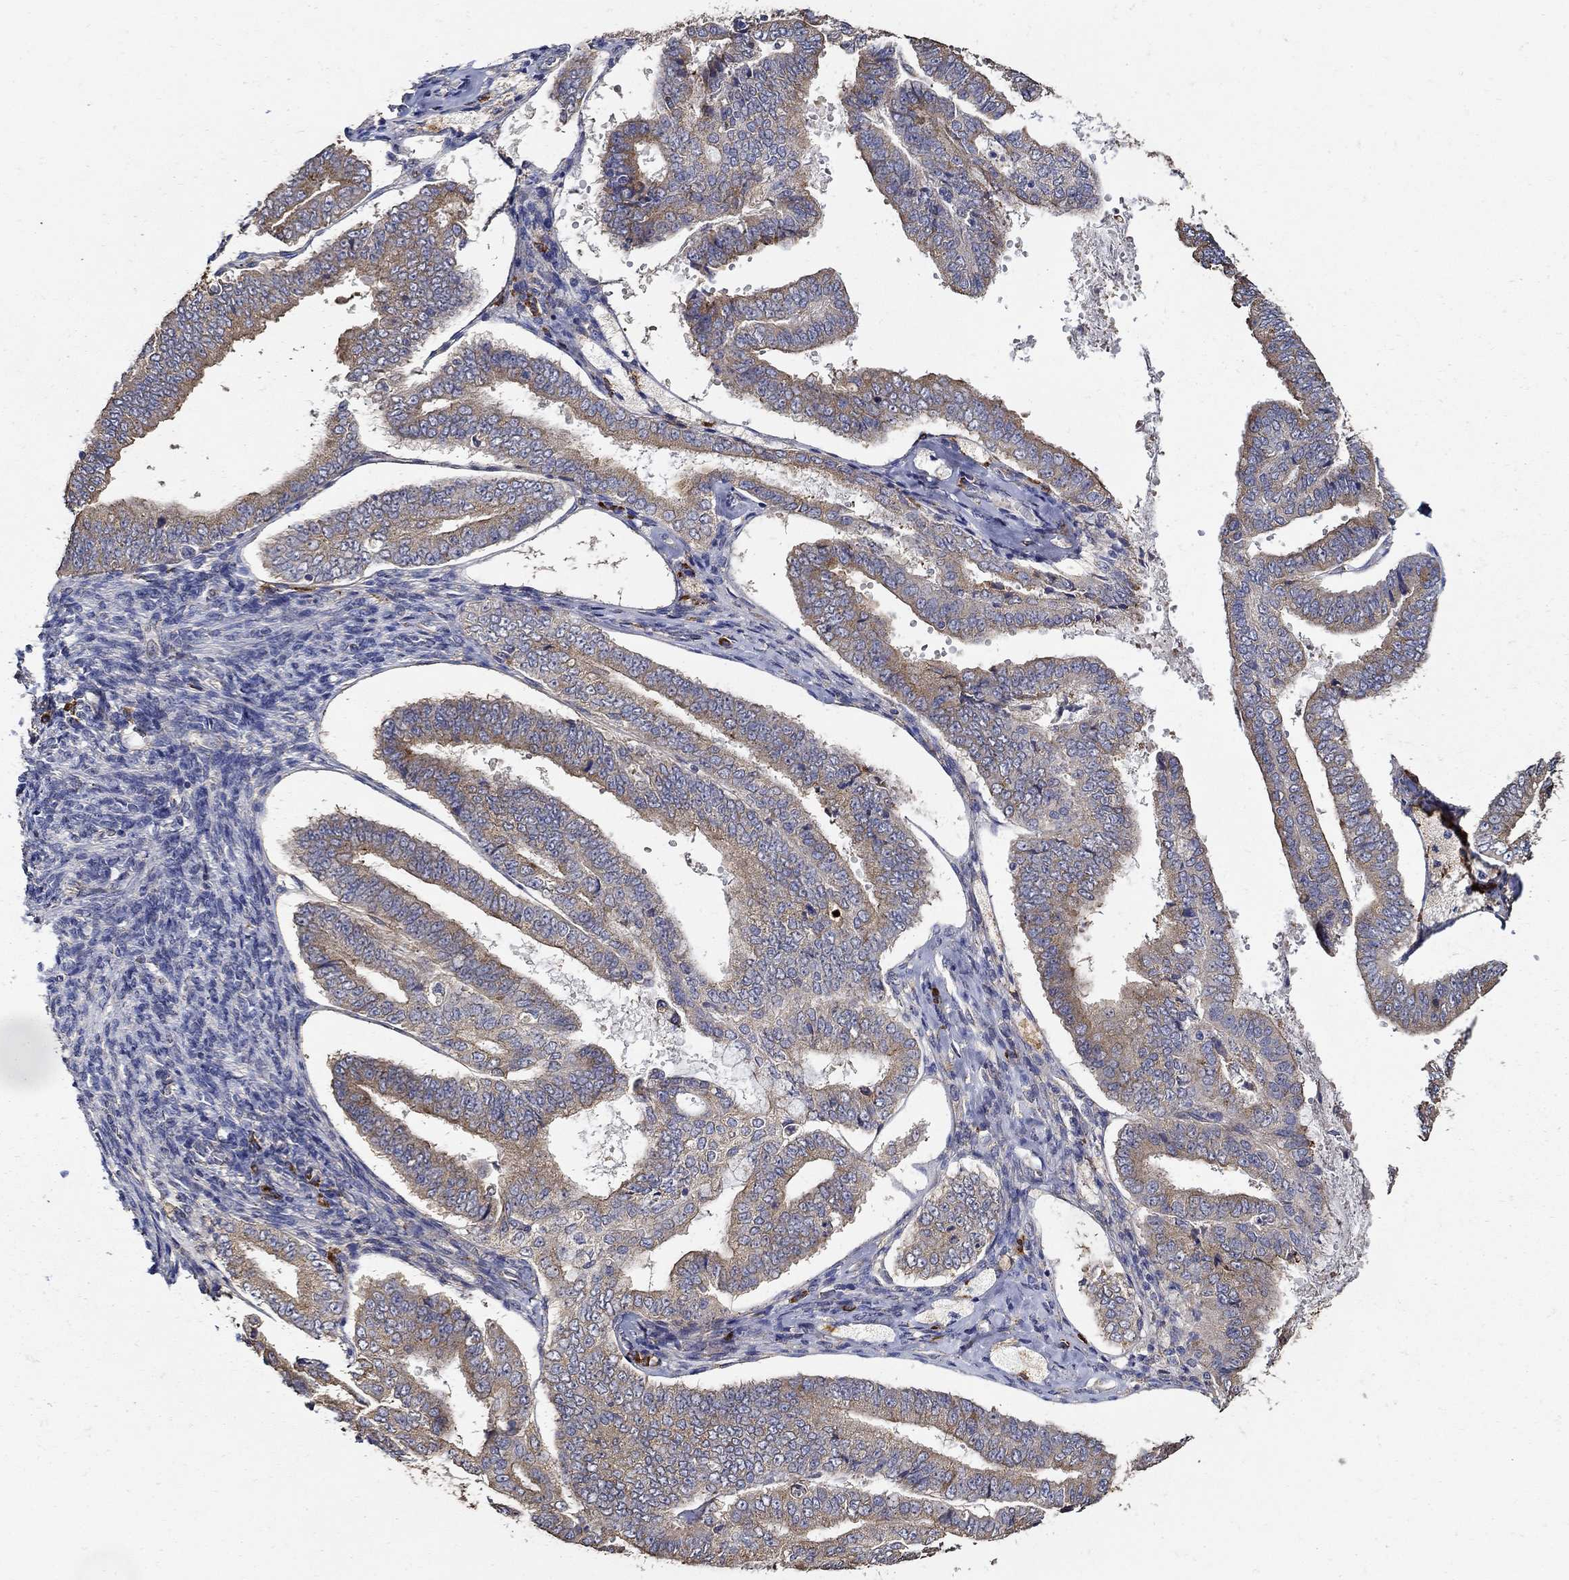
{"staining": {"intensity": "moderate", "quantity": "25%-75%", "location": "cytoplasmic/membranous"}, "tissue": "endometrial cancer", "cell_type": "Tumor cells", "image_type": "cancer", "snomed": [{"axis": "morphology", "description": "Adenocarcinoma, NOS"}, {"axis": "topography", "description": "Endometrium"}], "caption": "Moderate cytoplasmic/membranous expression for a protein is identified in about 25%-75% of tumor cells of endometrial cancer (adenocarcinoma) using immunohistochemistry.", "gene": "EMILIN3", "patient": {"sex": "female", "age": 63}}